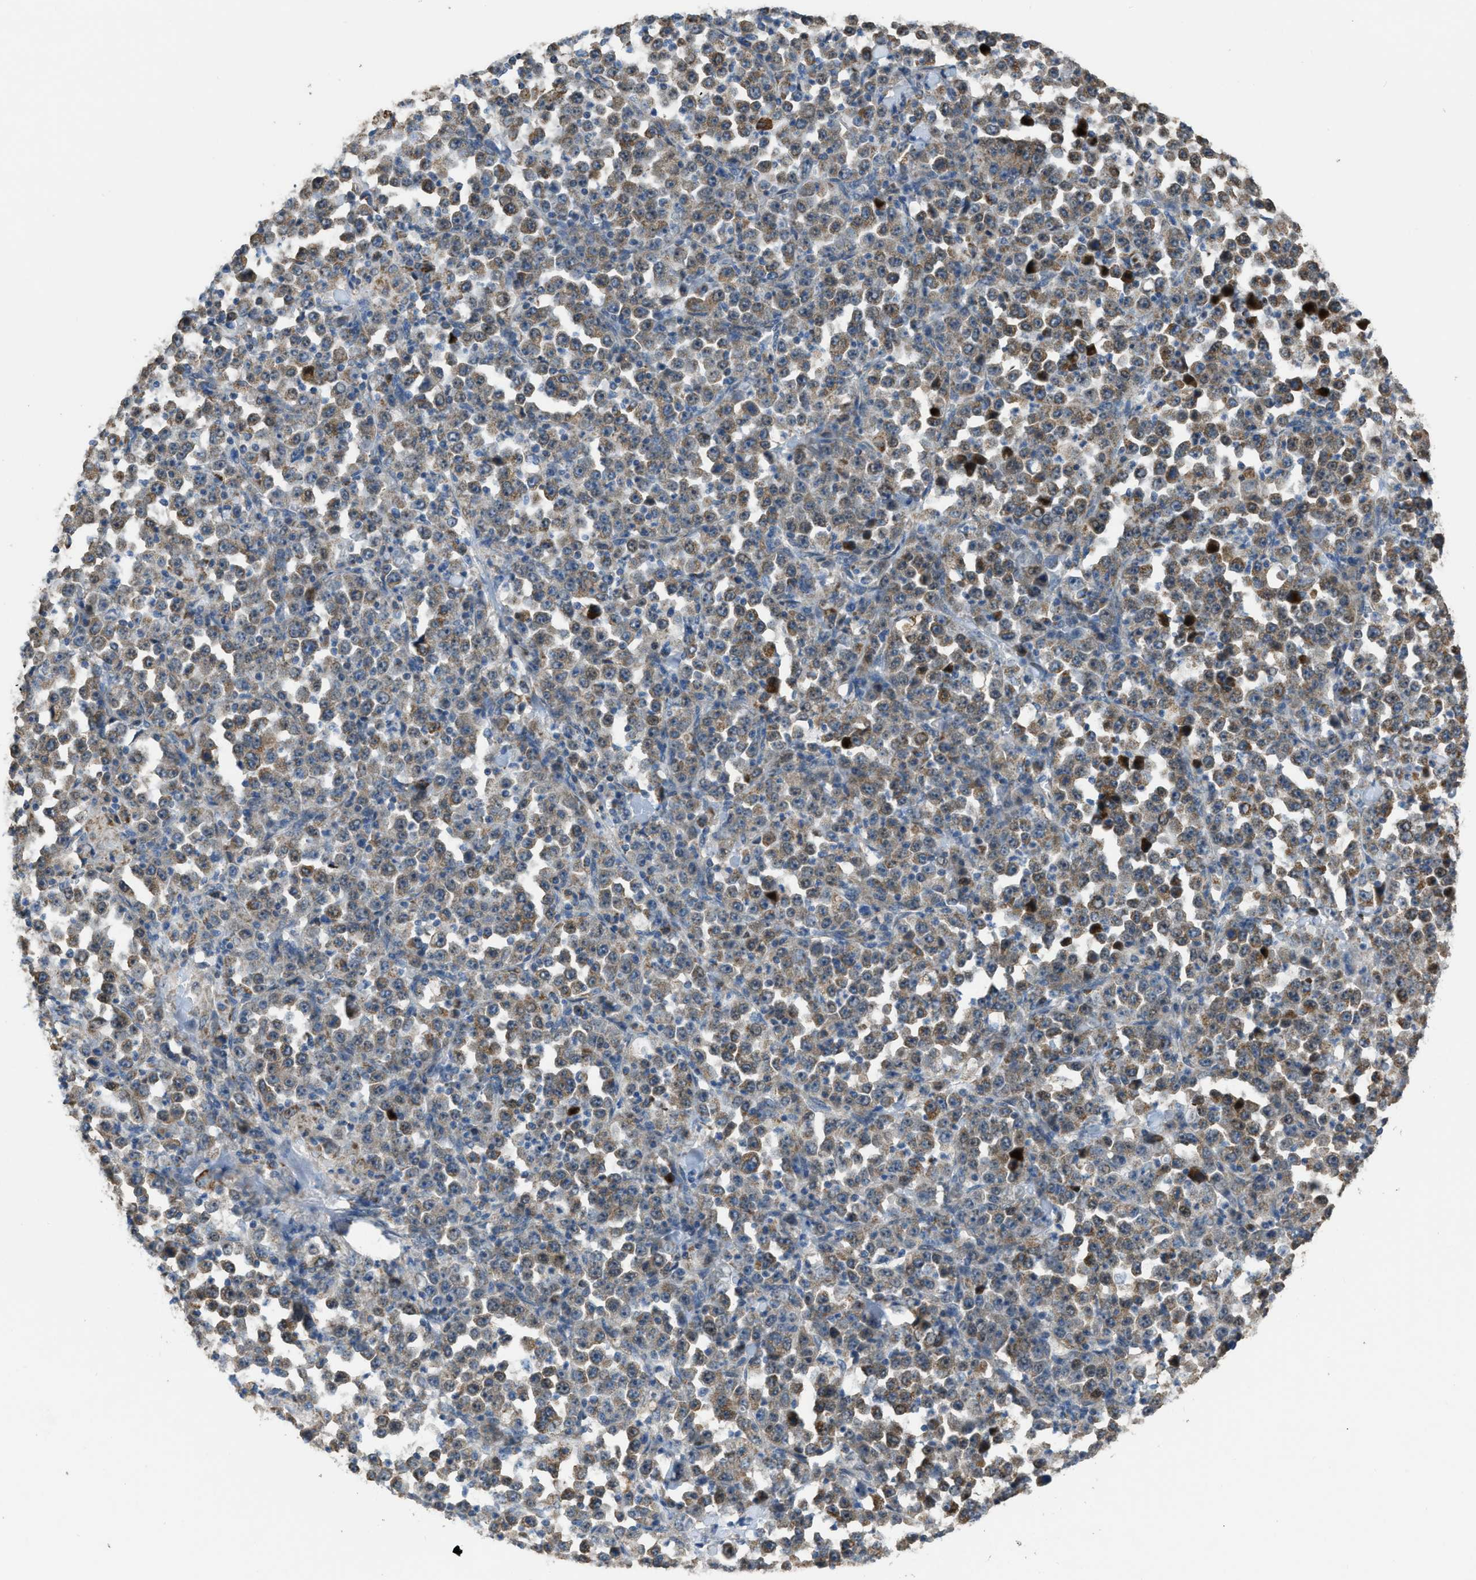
{"staining": {"intensity": "weak", "quantity": ">75%", "location": "cytoplasmic/membranous"}, "tissue": "stomach cancer", "cell_type": "Tumor cells", "image_type": "cancer", "snomed": [{"axis": "morphology", "description": "Normal tissue, NOS"}, {"axis": "morphology", "description": "Adenocarcinoma, NOS"}, {"axis": "topography", "description": "Stomach, upper"}, {"axis": "topography", "description": "Stomach"}], "caption": "Tumor cells display low levels of weak cytoplasmic/membranous staining in about >75% of cells in stomach cancer (adenocarcinoma). (IHC, brightfield microscopy, high magnification).", "gene": "ETFB", "patient": {"sex": "male", "age": 59}}